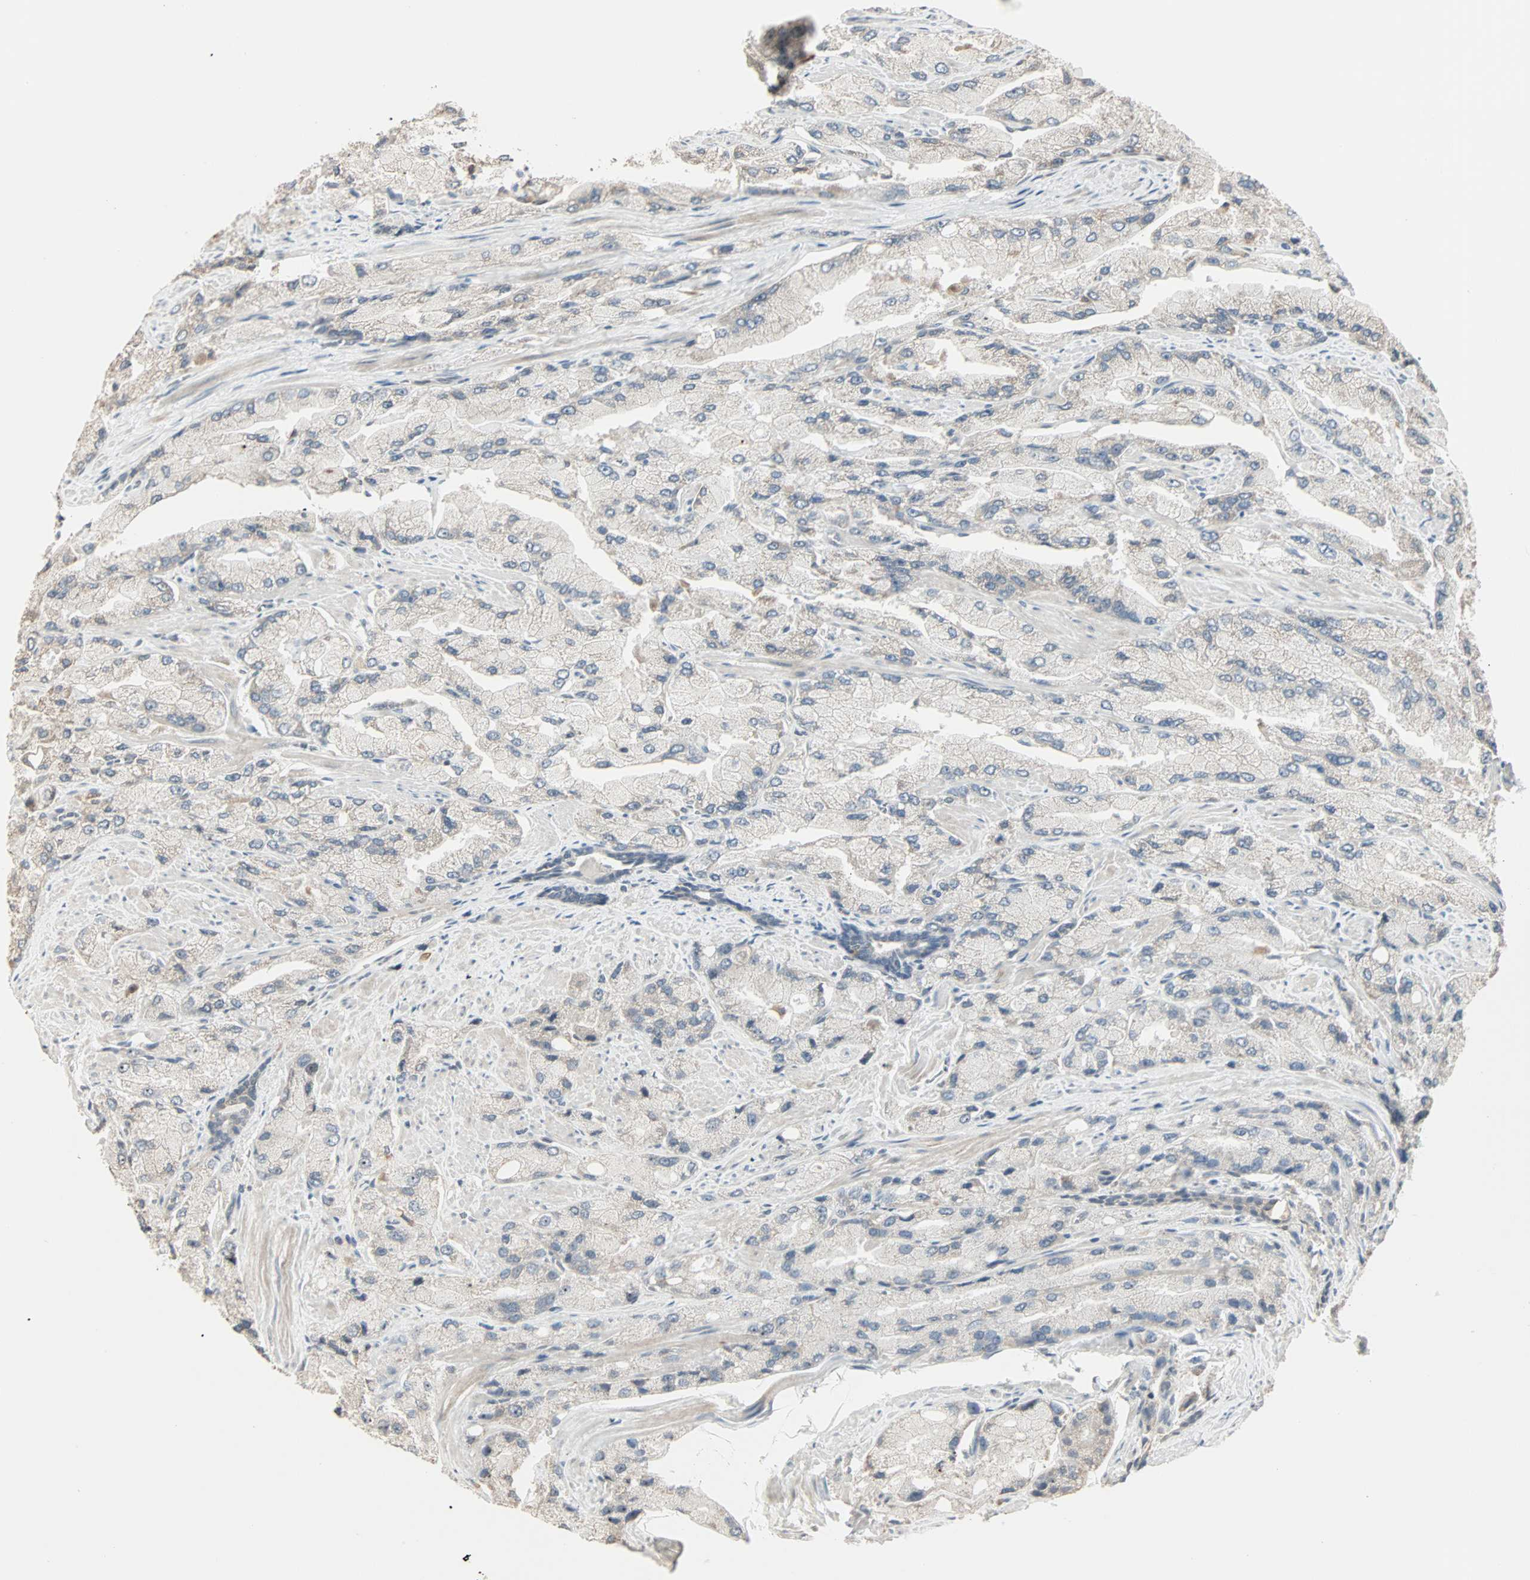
{"staining": {"intensity": "weak", "quantity": "<25%", "location": "cytoplasmic/membranous"}, "tissue": "prostate cancer", "cell_type": "Tumor cells", "image_type": "cancer", "snomed": [{"axis": "morphology", "description": "Adenocarcinoma, High grade"}, {"axis": "topography", "description": "Prostate"}], "caption": "Protein analysis of prostate cancer shows no significant positivity in tumor cells.", "gene": "KDM4A", "patient": {"sex": "male", "age": 58}}